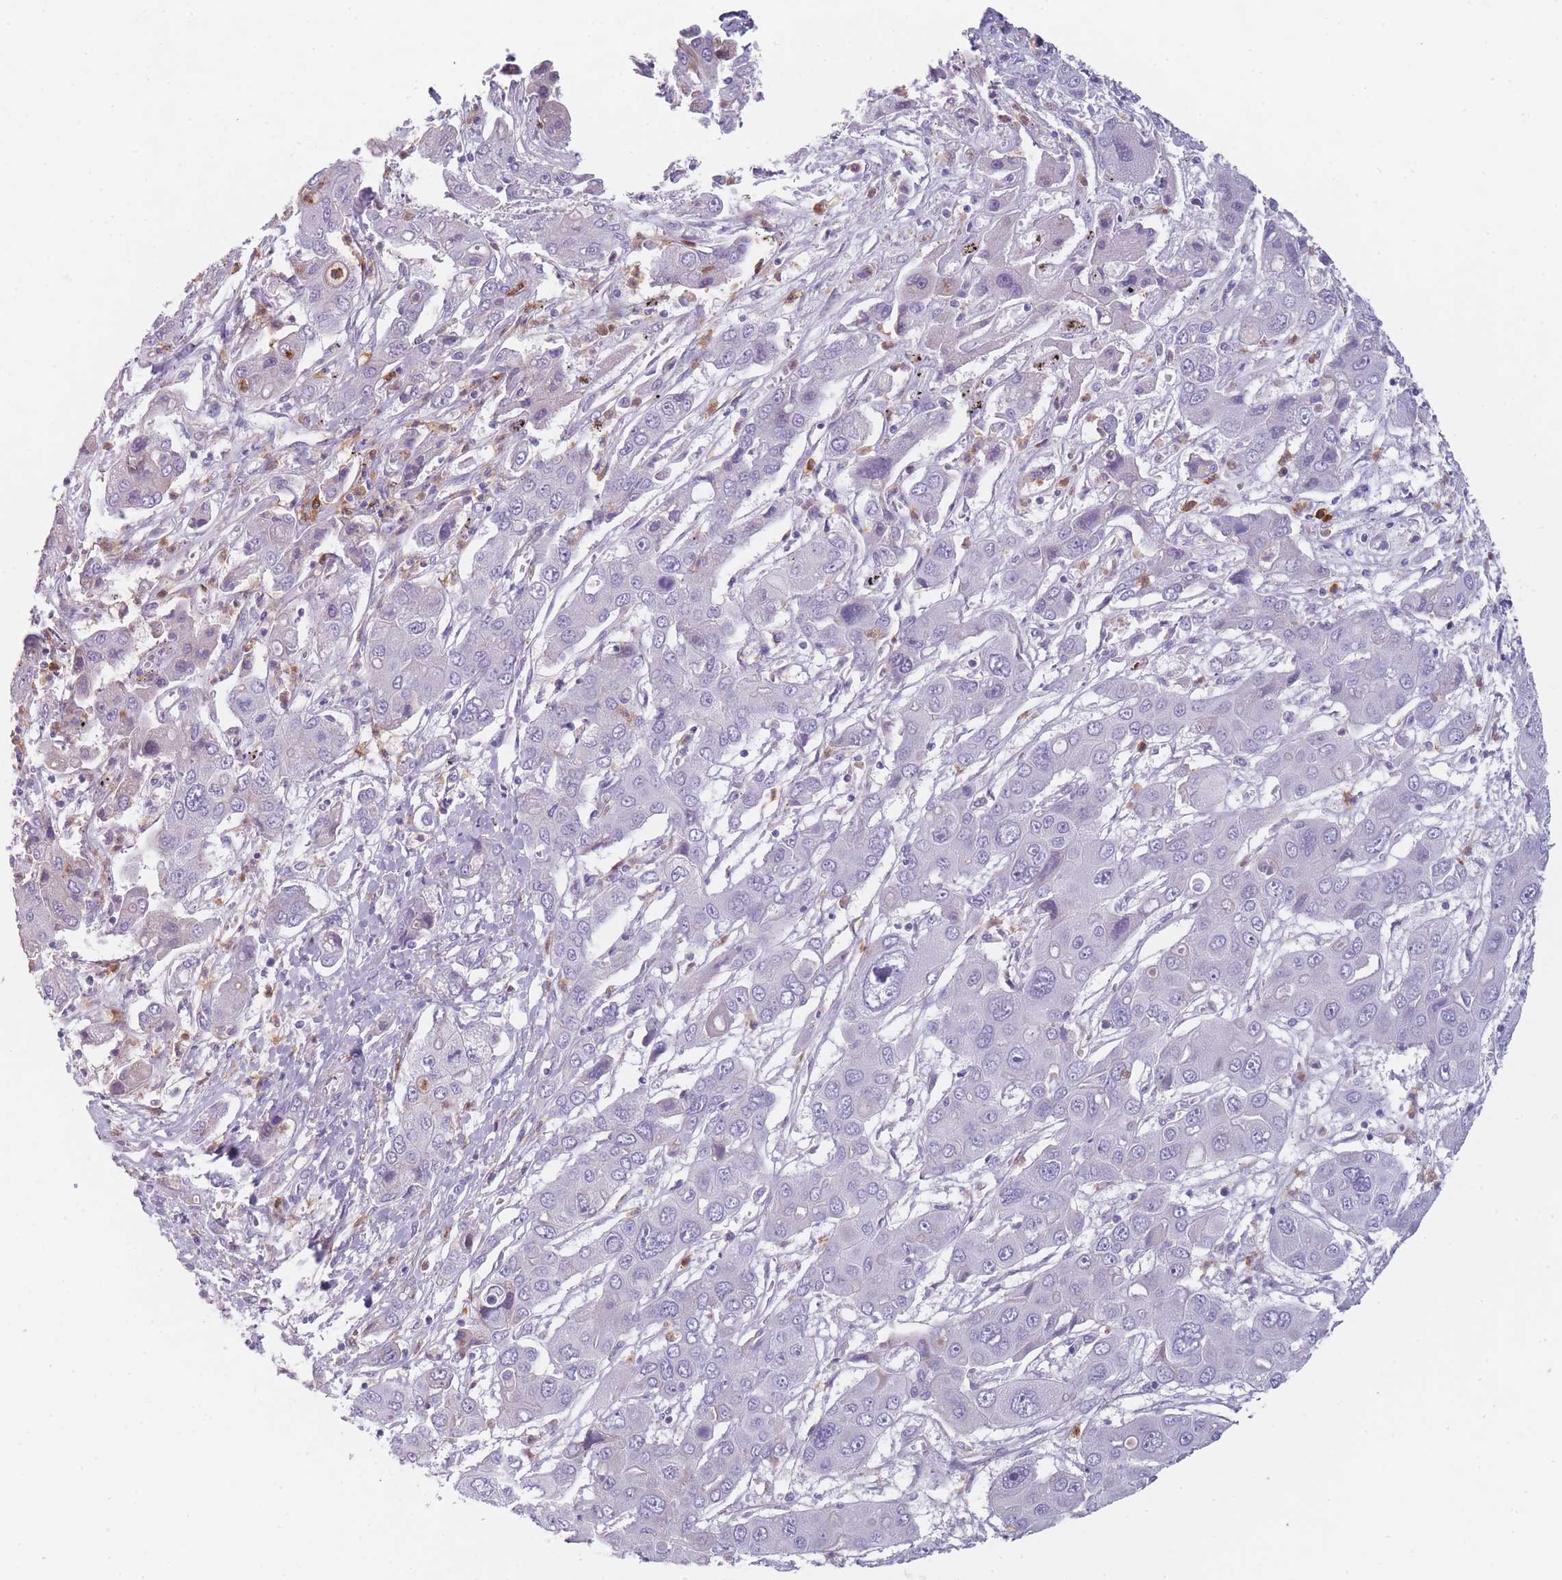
{"staining": {"intensity": "negative", "quantity": "none", "location": "none"}, "tissue": "liver cancer", "cell_type": "Tumor cells", "image_type": "cancer", "snomed": [{"axis": "morphology", "description": "Cholangiocarcinoma"}, {"axis": "topography", "description": "Liver"}], "caption": "Immunohistochemistry (IHC) image of neoplastic tissue: human liver cancer stained with DAB (3,3'-diaminobenzidine) shows no significant protein staining in tumor cells.", "gene": "CR1L", "patient": {"sex": "male", "age": 67}}